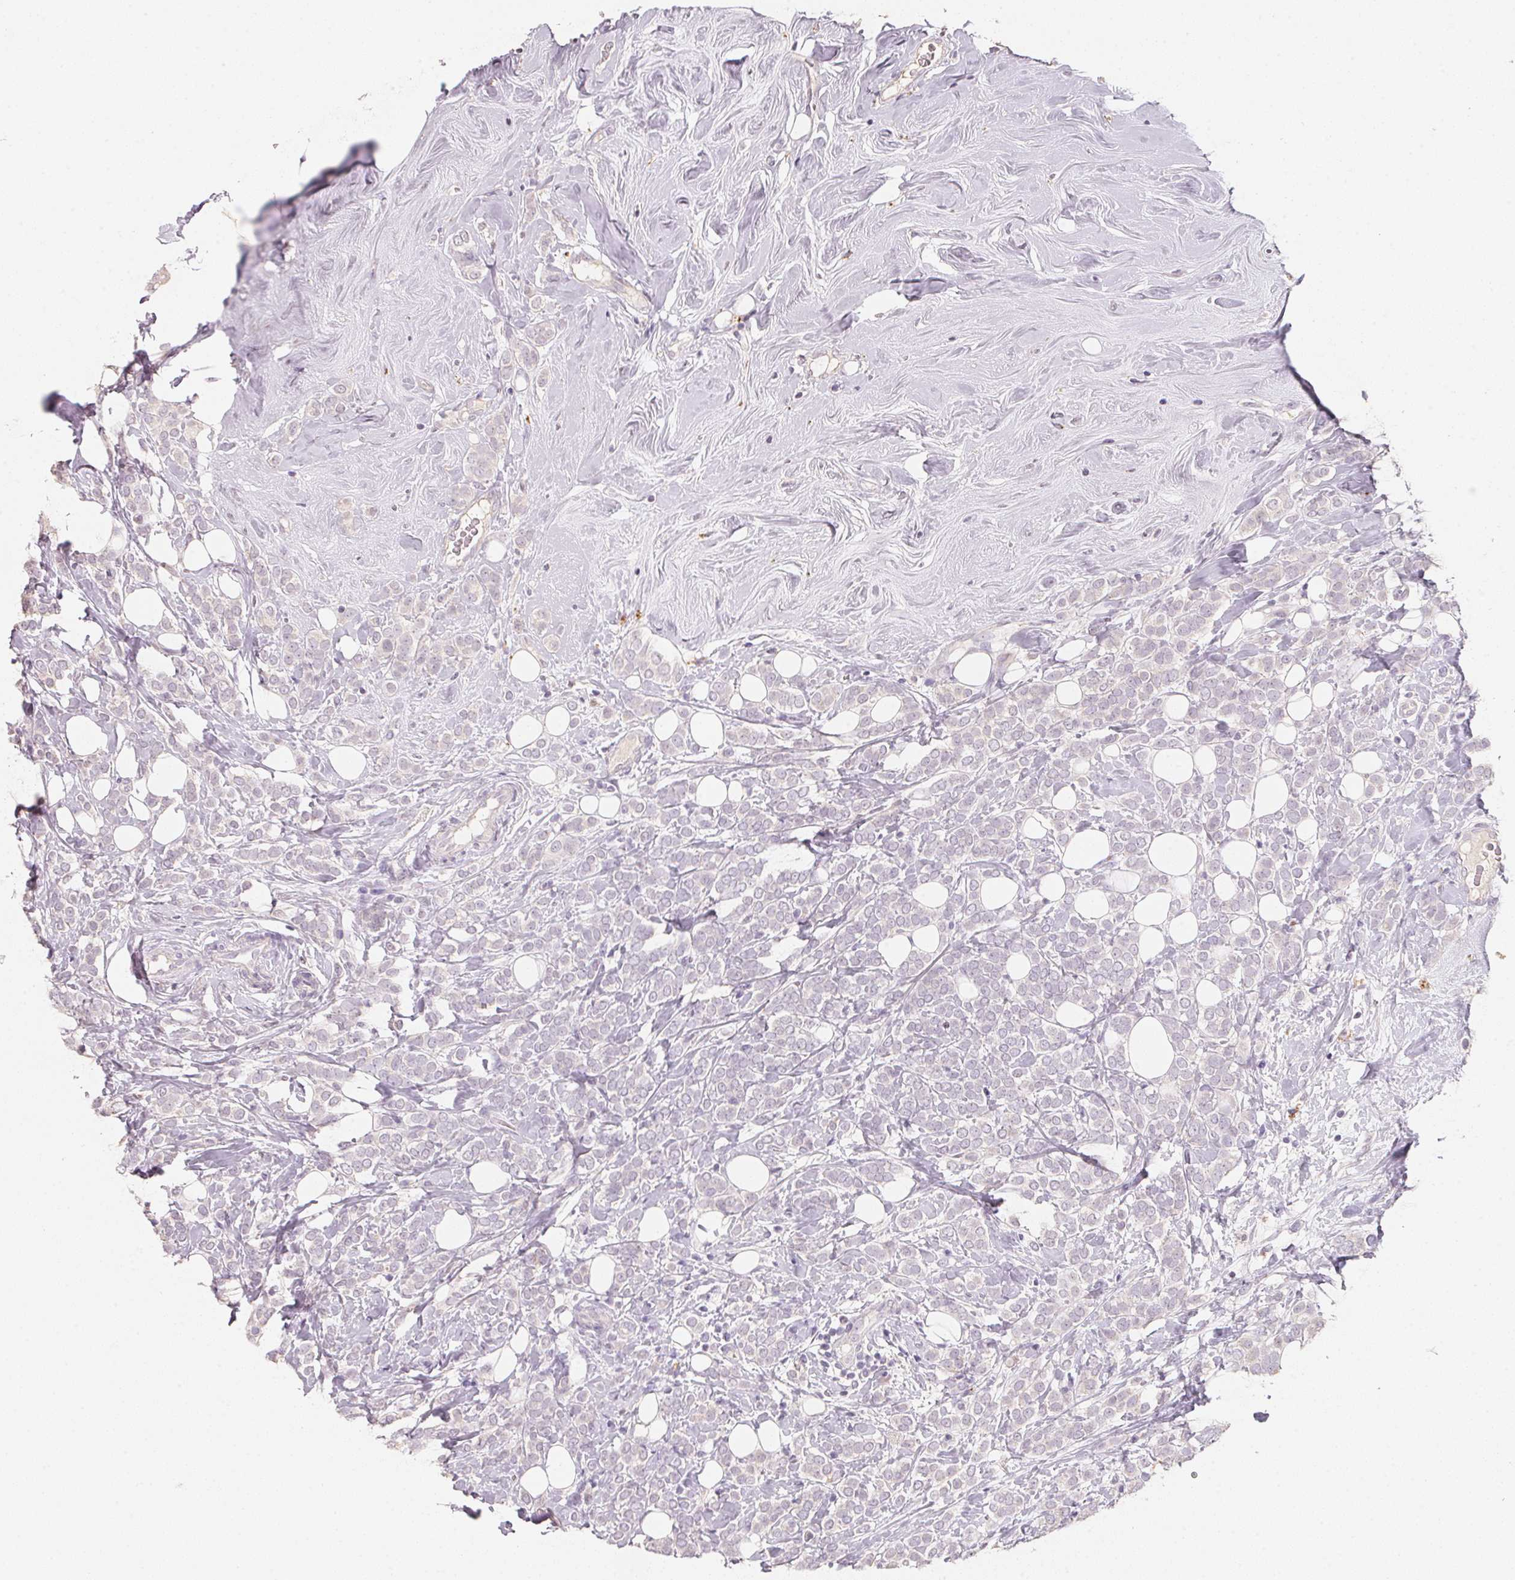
{"staining": {"intensity": "negative", "quantity": "none", "location": "none"}, "tissue": "breast cancer", "cell_type": "Tumor cells", "image_type": "cancer", "snomed": [{"axis": "morphology", "description": "Lobular carcinoma"}, {"axis": "topography", "description": "Breast"}], "caption": "Immunohistochemistry (IHC) micrograph of neoplastic tissue: human breast cancer (lobular carcinoma) stained with DAB displays no significant protein positivity in tumor cells.", "gene": "TREH", "patient": {"sex": "female", "age": 49}}